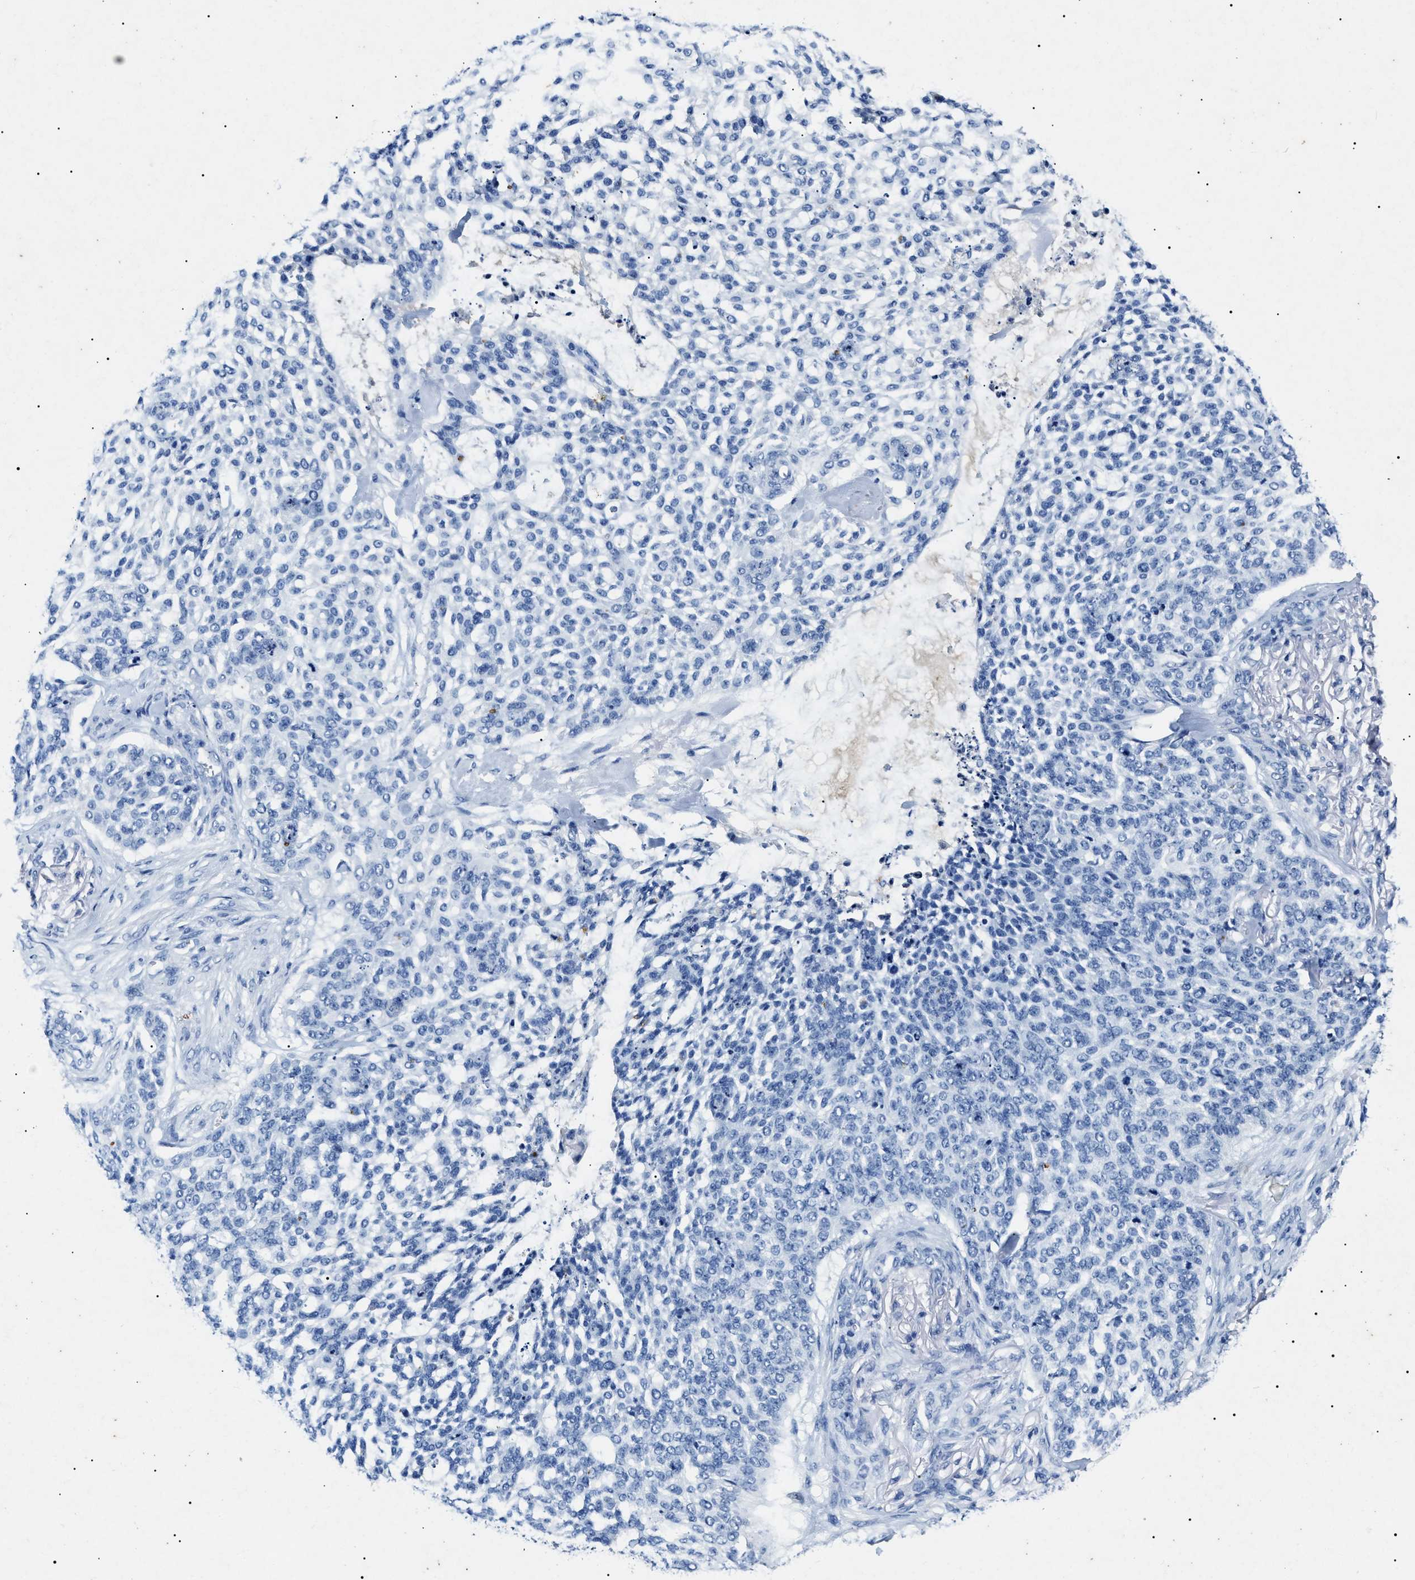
{"staining": {"intensity": "negative", "quantity": "none", "location": "none"}, "tissue": "skin cancer", "cell_type": "Tumor cells", "image_type": "cancer", "snomed": [{"axis": "morphology", "description": "Basal cell carcinoma"}, {"axis": "topography", "description": "Skin"}], "caption": "Human basal cell carcinoma (skin) stained for a protein using IHC exhibits no staining in tumor cells.", "gene": "LRRC8E", "patient": {"sex": "female", "age": 64}}